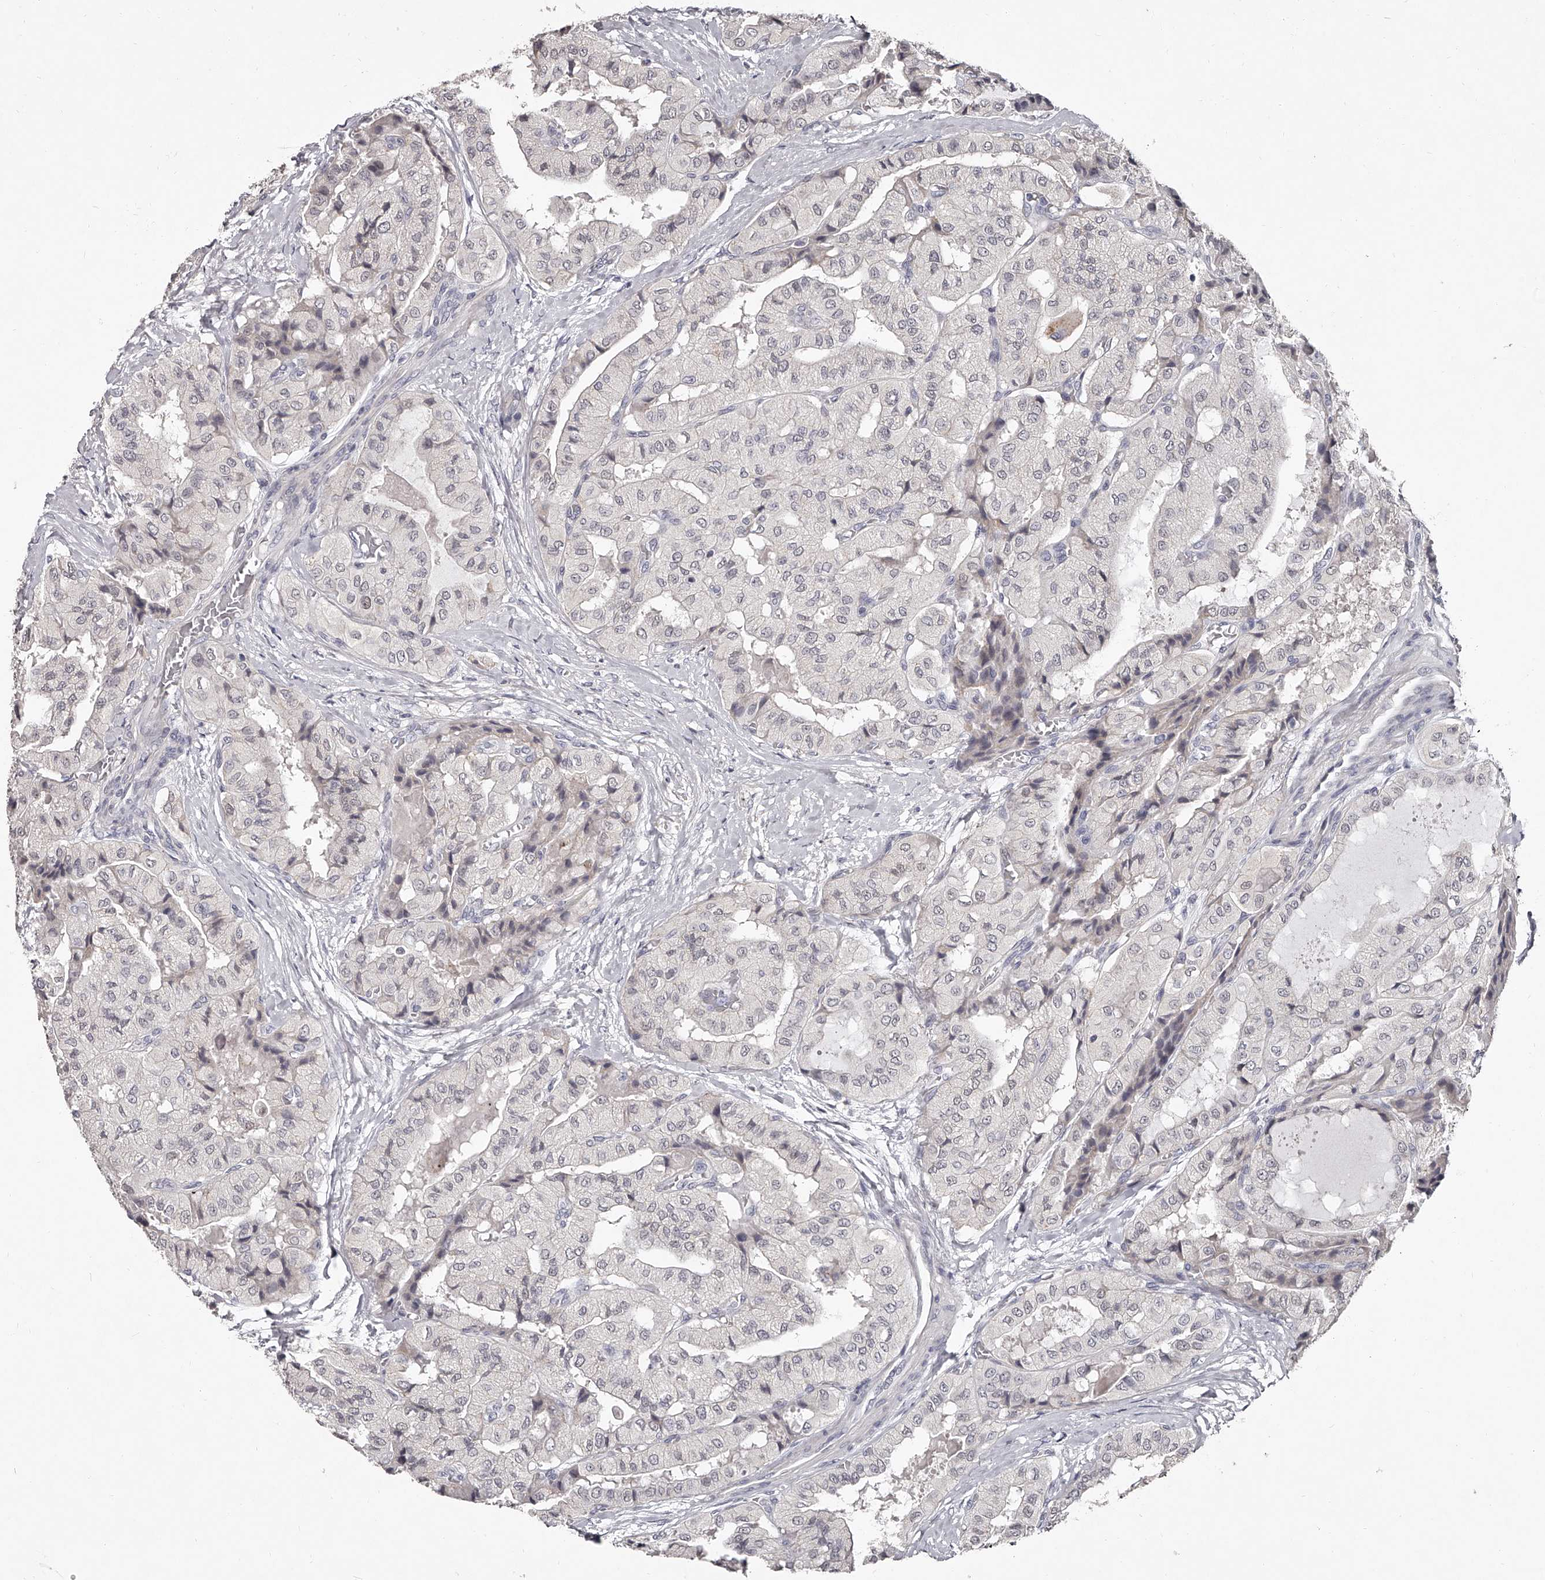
{"staining": {"intensity": "negative", "quantity": "none", "location": "none"}, "tissue": "thyroid cancer", "cell_type": "Tumor cells", "image_type": "cancer", "snomed": [{"axis": "morphology", "description": "Papillary adenocarcinoma, NOS"}, {"axis": "topography", "description": "Thyroid gland"}], "caption": "The image reveals no significant expression in tumor cells of thyroid cancer (papillary adenocarcinoma).", "gene": "NT5DC1", "patient": {"sex": "female", "age": 59}}